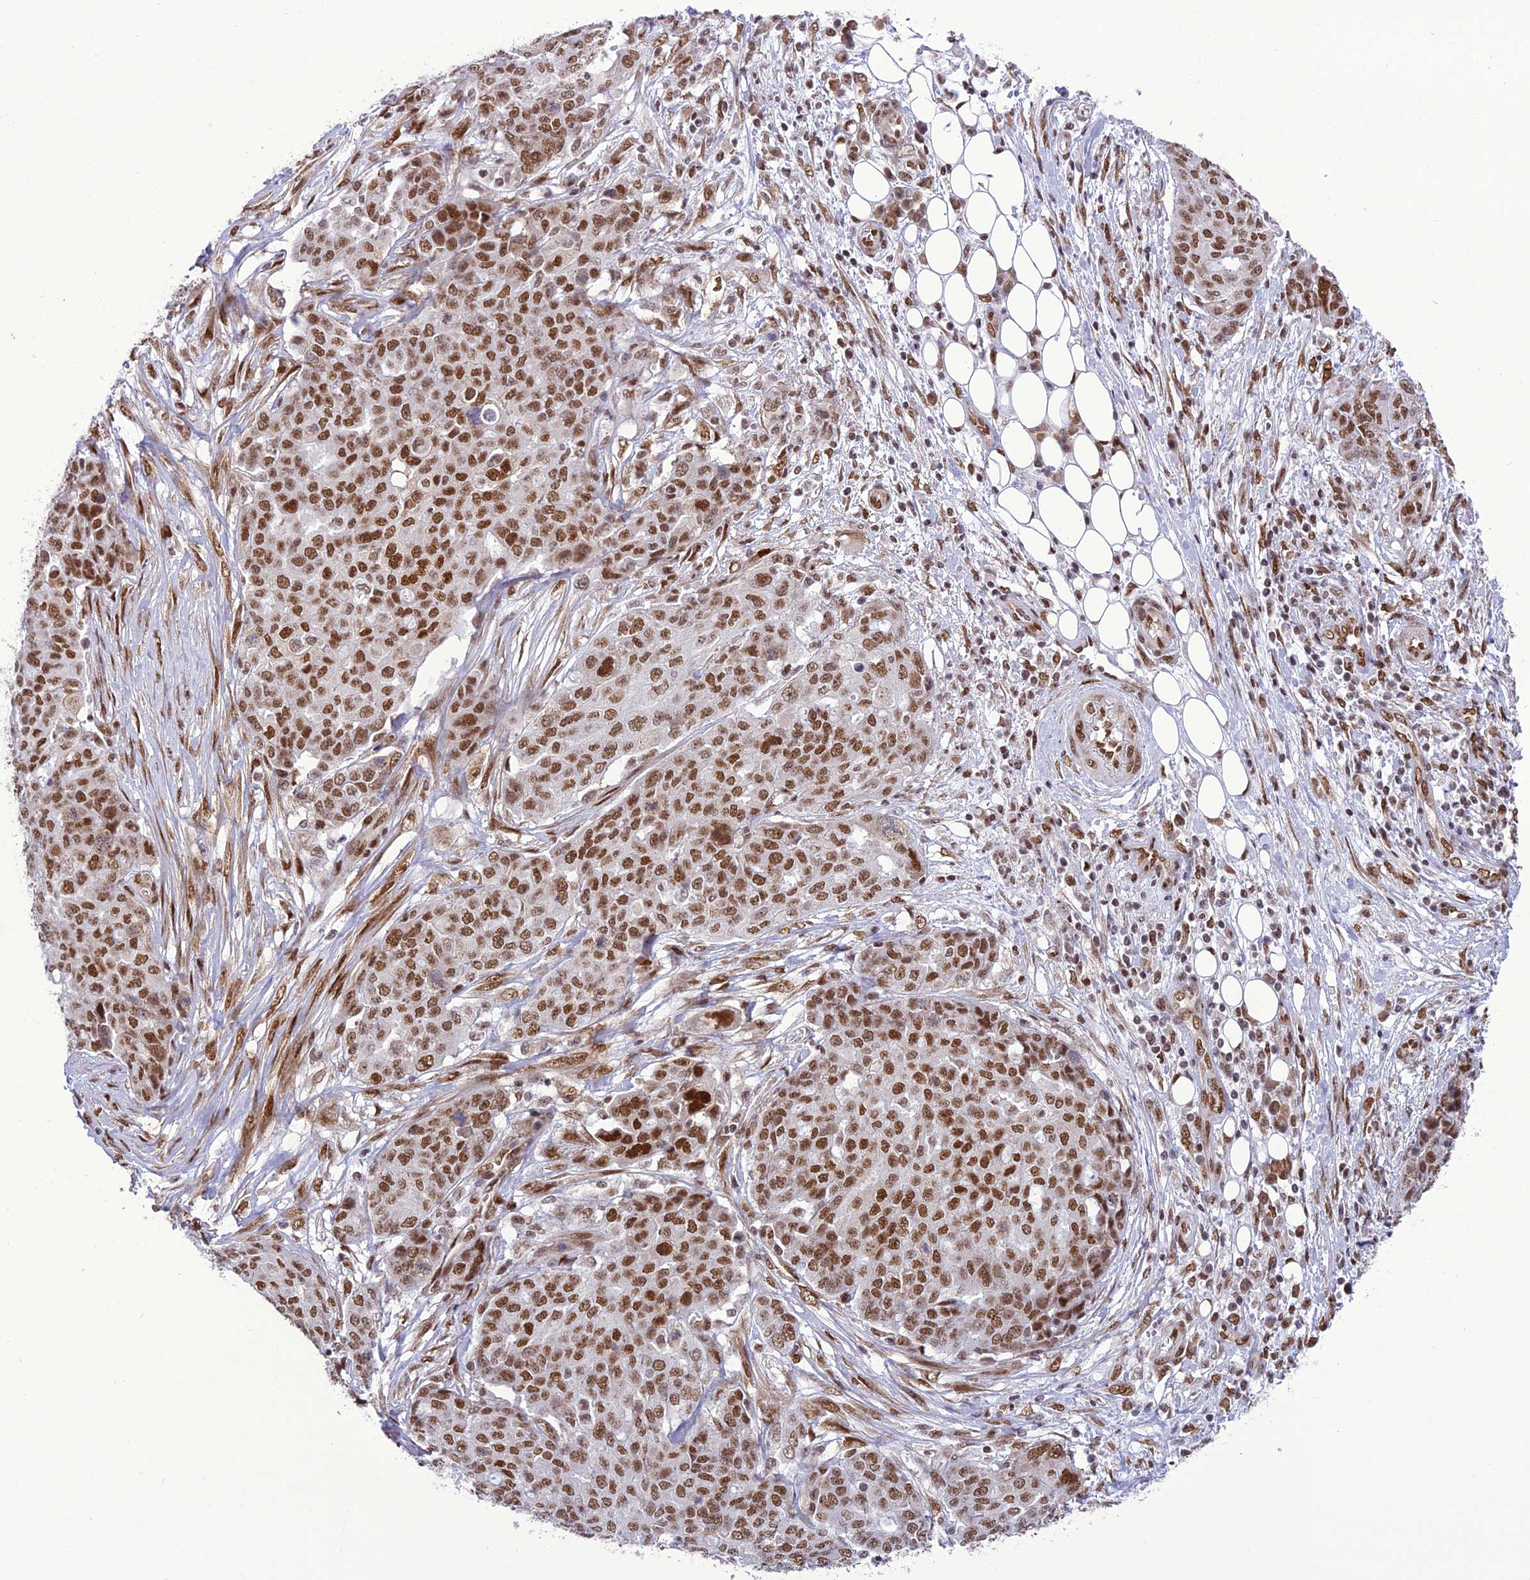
{"staining": {"intensity": "moderate", "quantity": ">75%", "location": "nuclear"}, "tissue": "ovarian cancer", "cell_type": "Tumor cells", "image_type": "cancer", "snomed": [{"axis": "morphology", "description": "Cystadenocarcinoma, serous, NOS"}, {"axis": "topography", "description": "Soft tissue"}, {"axis": "topography", "description": "Ovary"}], "caption": "This is an image of immunohistochemistry (IHC) staining of ovarian cancer, which shows moderate expression in the nuclear of tumor cells.", "gene": "DDX1", "patient": {"sex": "female", "age": 57}}